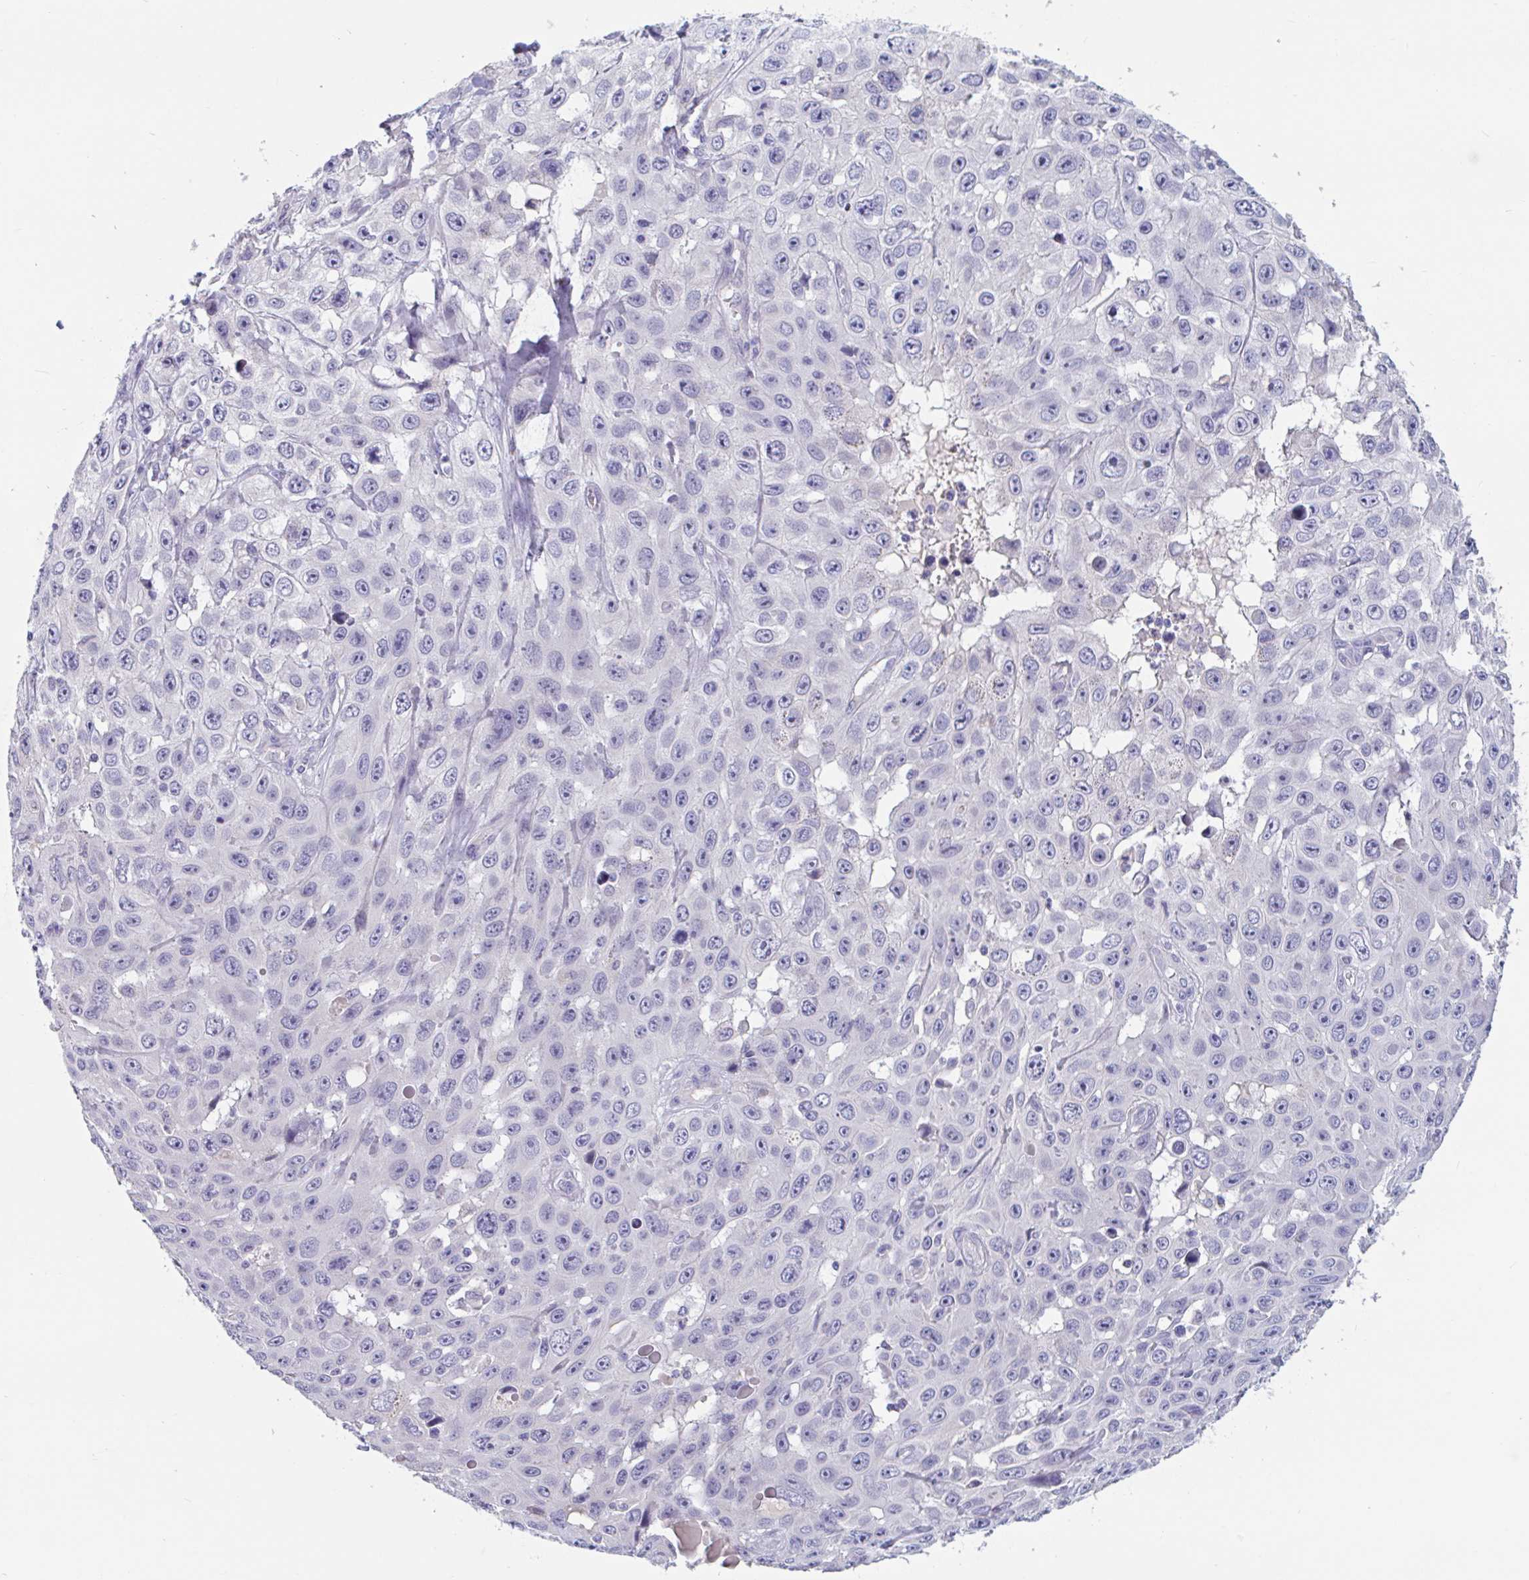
{"staining": {"intensity": "negative", "quantity": "none", "location": "none"}, "tissue": "skin cancer", "cell_type": "Tumor cells", "image_type": "cancer", "snomed": [{"axis": "morphology", "description": "Squamous cell carcinoma, NOS"}, {"axis": "topography", "description": "Skin"}], "caption": "Skin cancer stained for a protein using immunohistochemistry (IHC) demonstrates no positivity tumor cells.", "gene": "UNKL", "patient": {"sex": "male", "age": 82}}